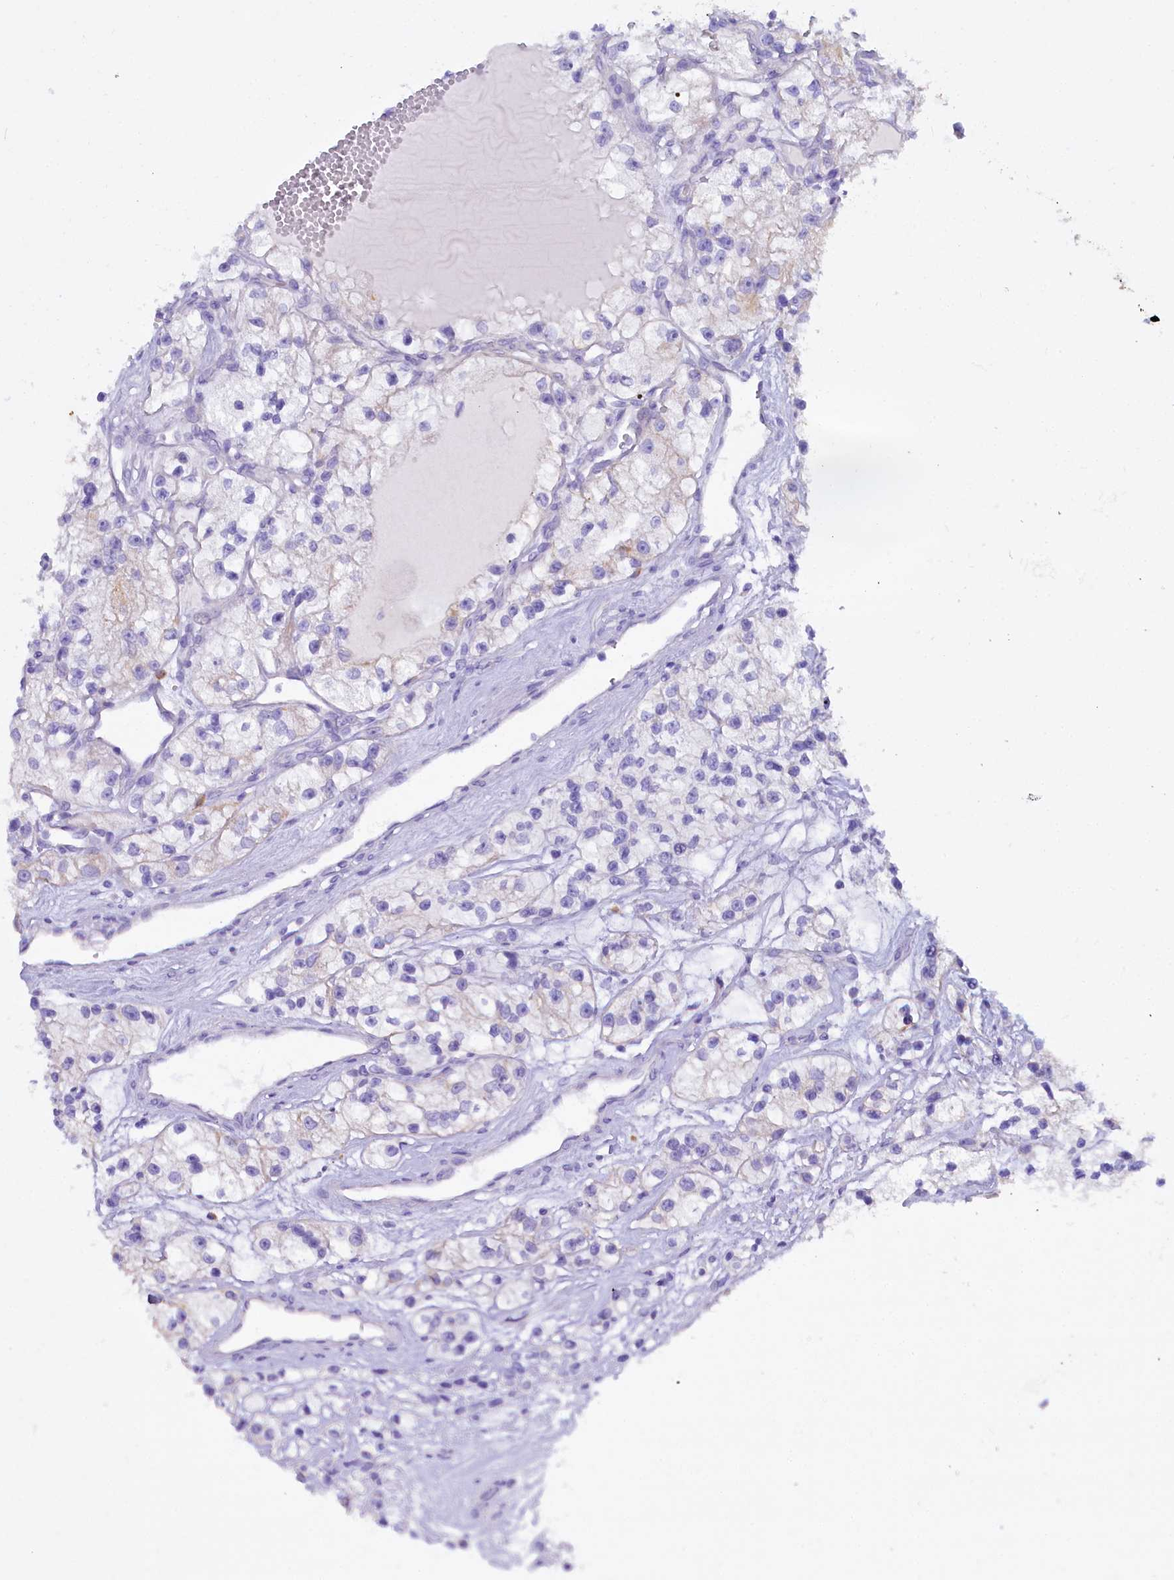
{"staining": {"intensity": "negative", "quantity": "none", "location": "none"}, "tissue": "renal cancer", "cell_type": "Tumor cells", "image_type": "cancer", "snomed": [{"axis": "morphology", "description": "Adenocarcinoma, NOS"}, {"axis": "topography", "description": "Kidney"}], "caption": "Renal cancer stained for a protein using IHC reveals no expression tumor cells.", "gene": "FAAP20", "patient": {"sex": "female", "age": 57}}